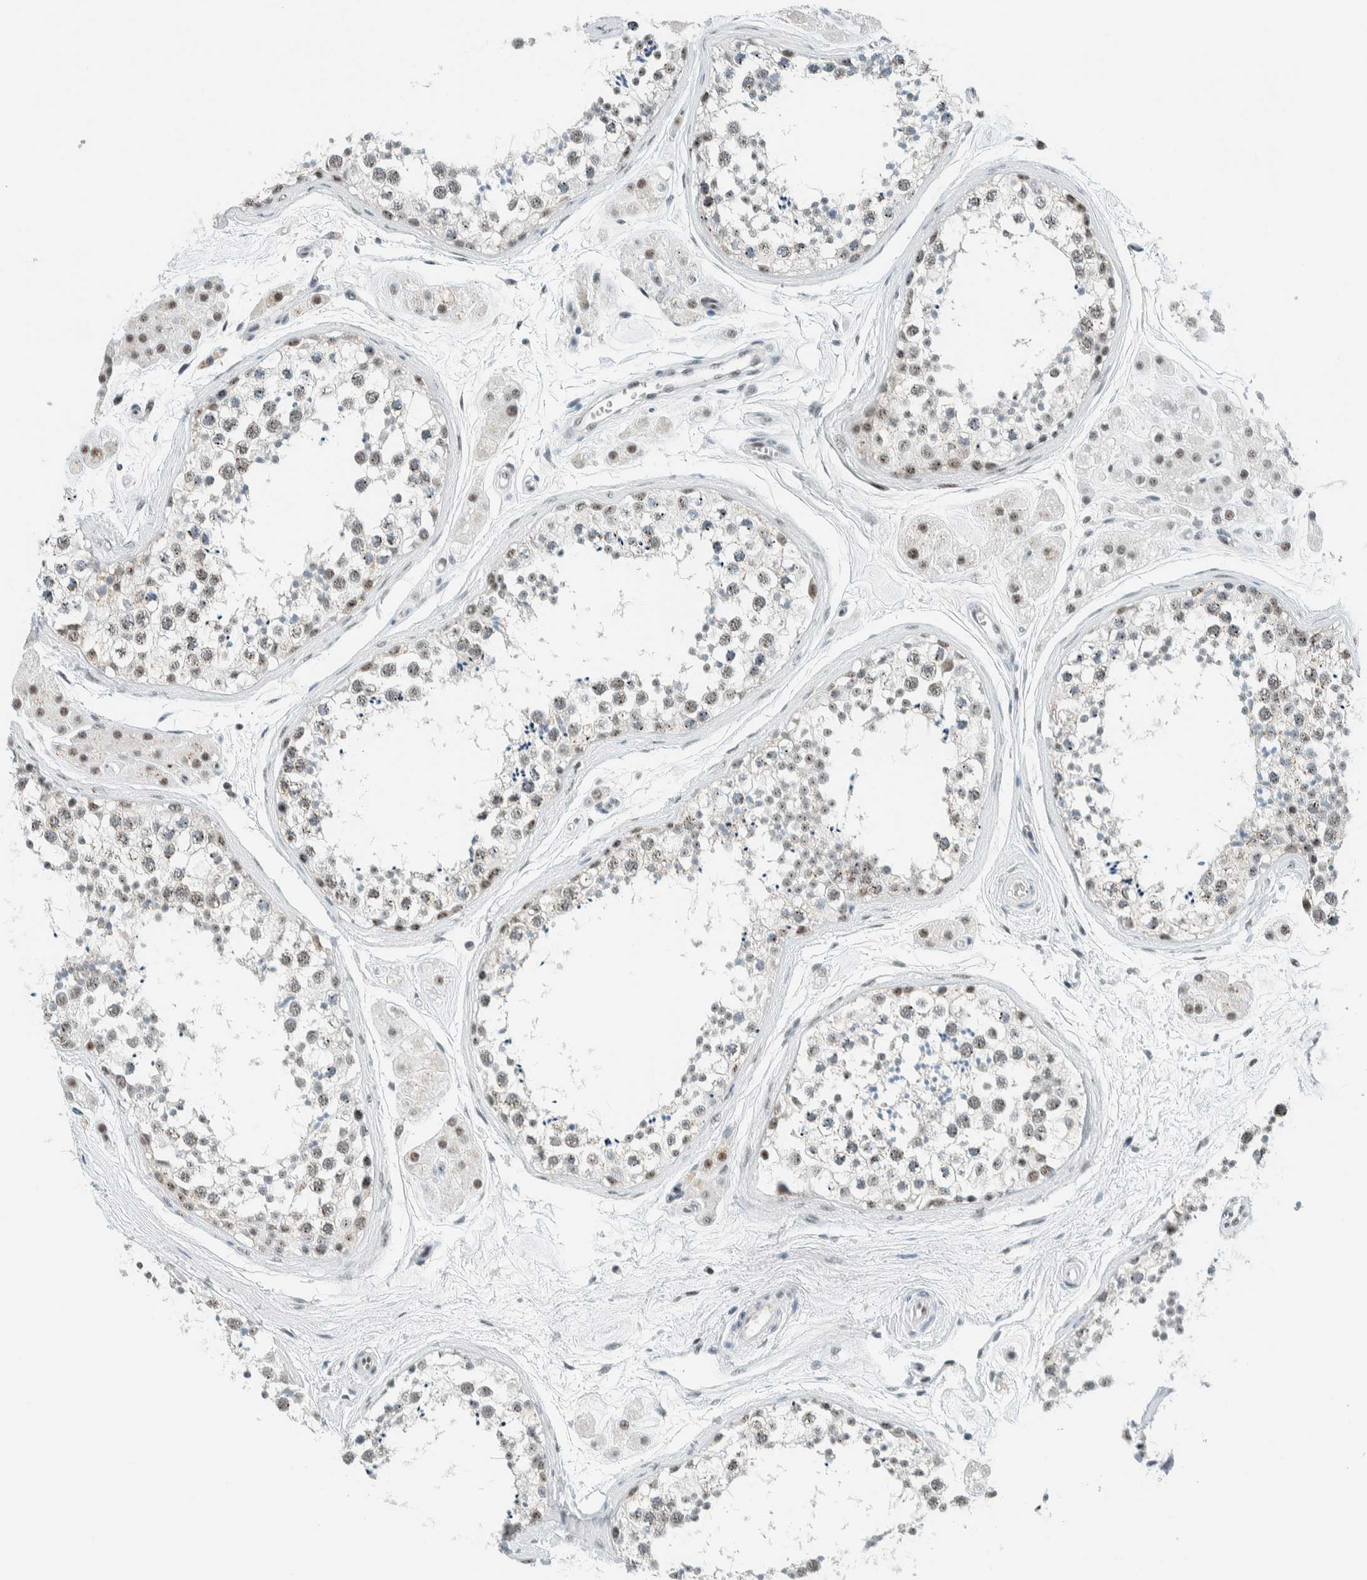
{"staining": {"intensity": "weak", "quantity": "25%-75%", "location": "nuclear"}, "tissue": "testis", "cell_type": "Cells in seminiferous ducts", "image_type": "normal", "snomed": [{"axis": "morphology", "description": "Normal tissue, NOS"}, {"axis": "topography", "description": "Testis"}], "caption": "IHC (DAB (3,3'-diaminobenzidine)) staining of benign human testis shows weak nuclear protein staining in about 25%-75% of cells in seminiferous ducts.", "gene": "CYSRT1", "patient": {"sex": "male", "age": 56}}